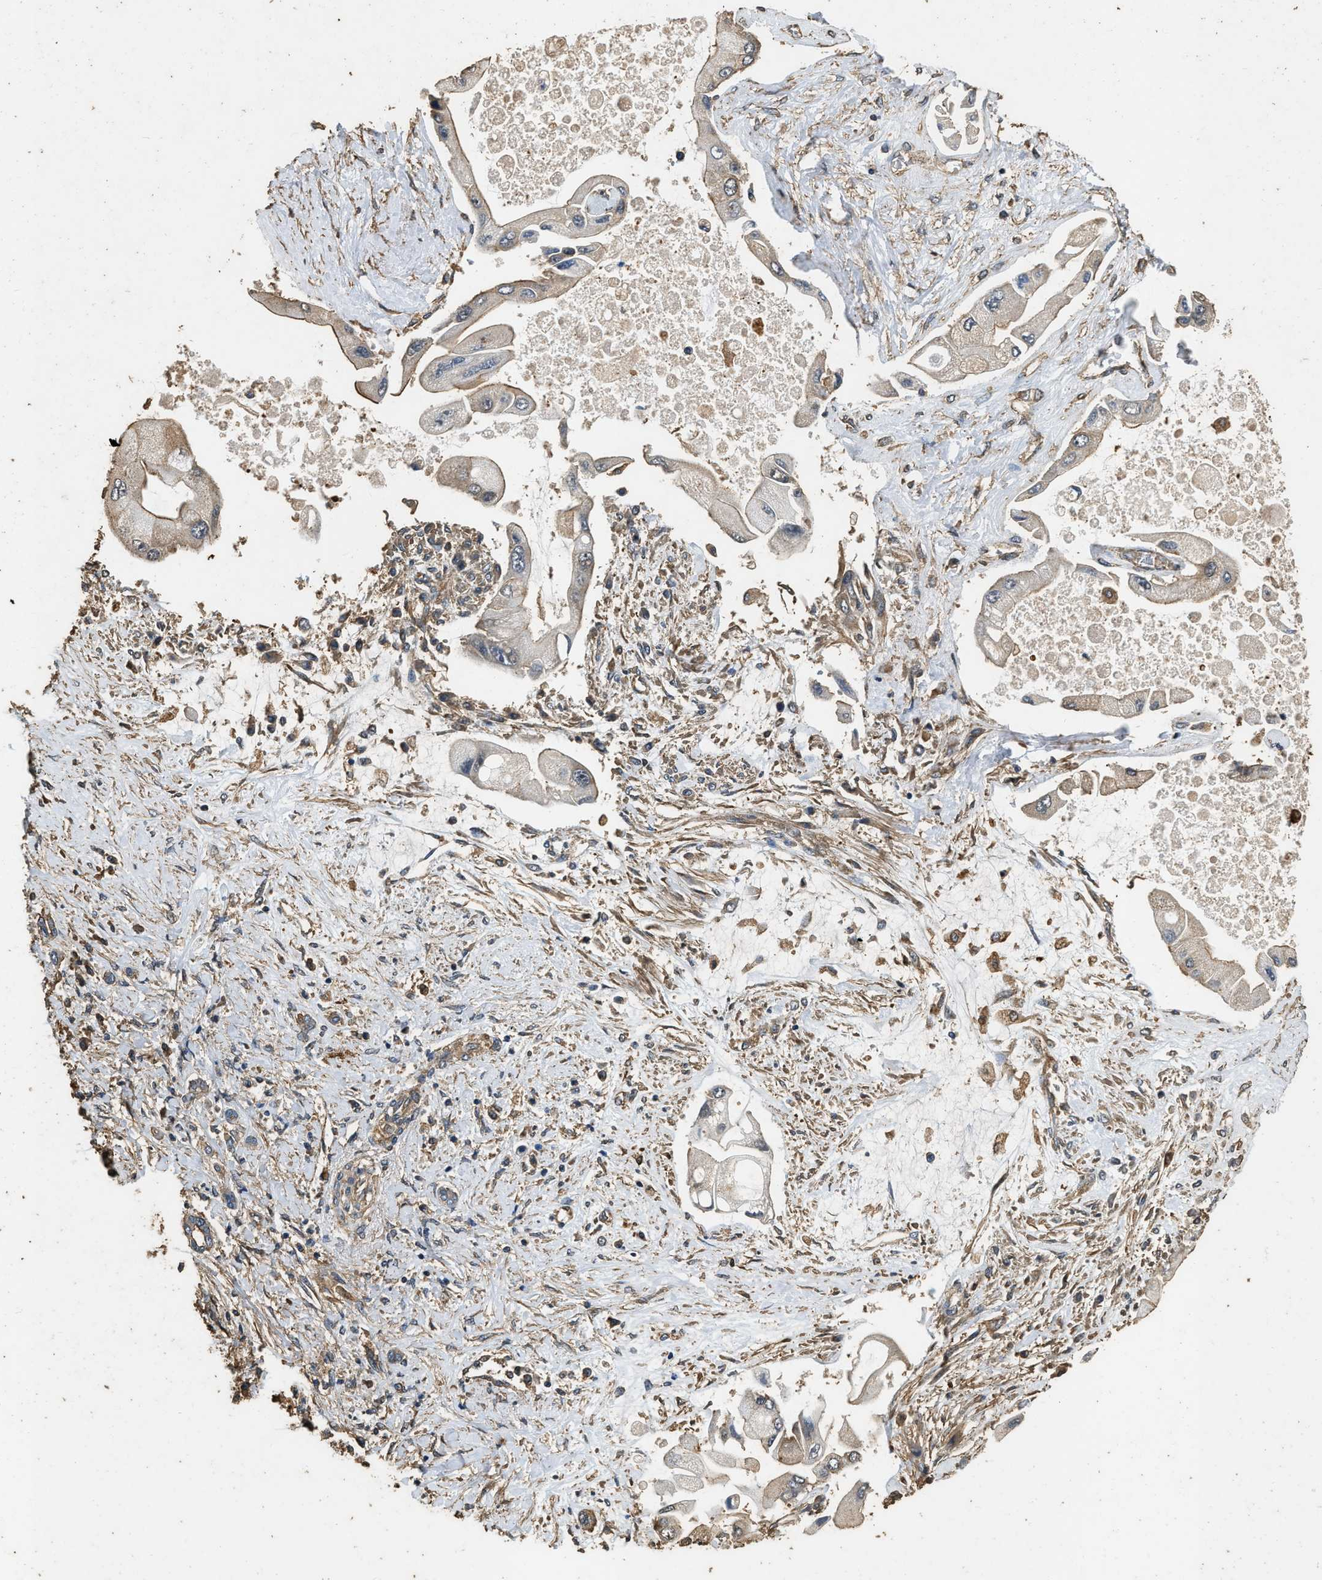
{"staining": {"intensity": "weak", "quantity": "25%-75%", "location": "cytoplasmic/membranous"}, "tissue": "liver cancer", "cell_type": "Tumor cells", "image_type": "cancer", "snomed": [{"axis": "morphology", "description": "Cholangiocarcinoma"}, {"axis": "topography", "description": "Liver"}], "caption": "A low amount of weak cytoplasmic/membranous expression is seen in approximately 25%-75% of tumor cells in liver cholangiocarcinoma tissue. Immunohistochemistry (ihc) stains the protein of interest in brown and the nuclei are stained blue.", "gene": "MIB1", "patient": {"sex": "male", "age": 50}}